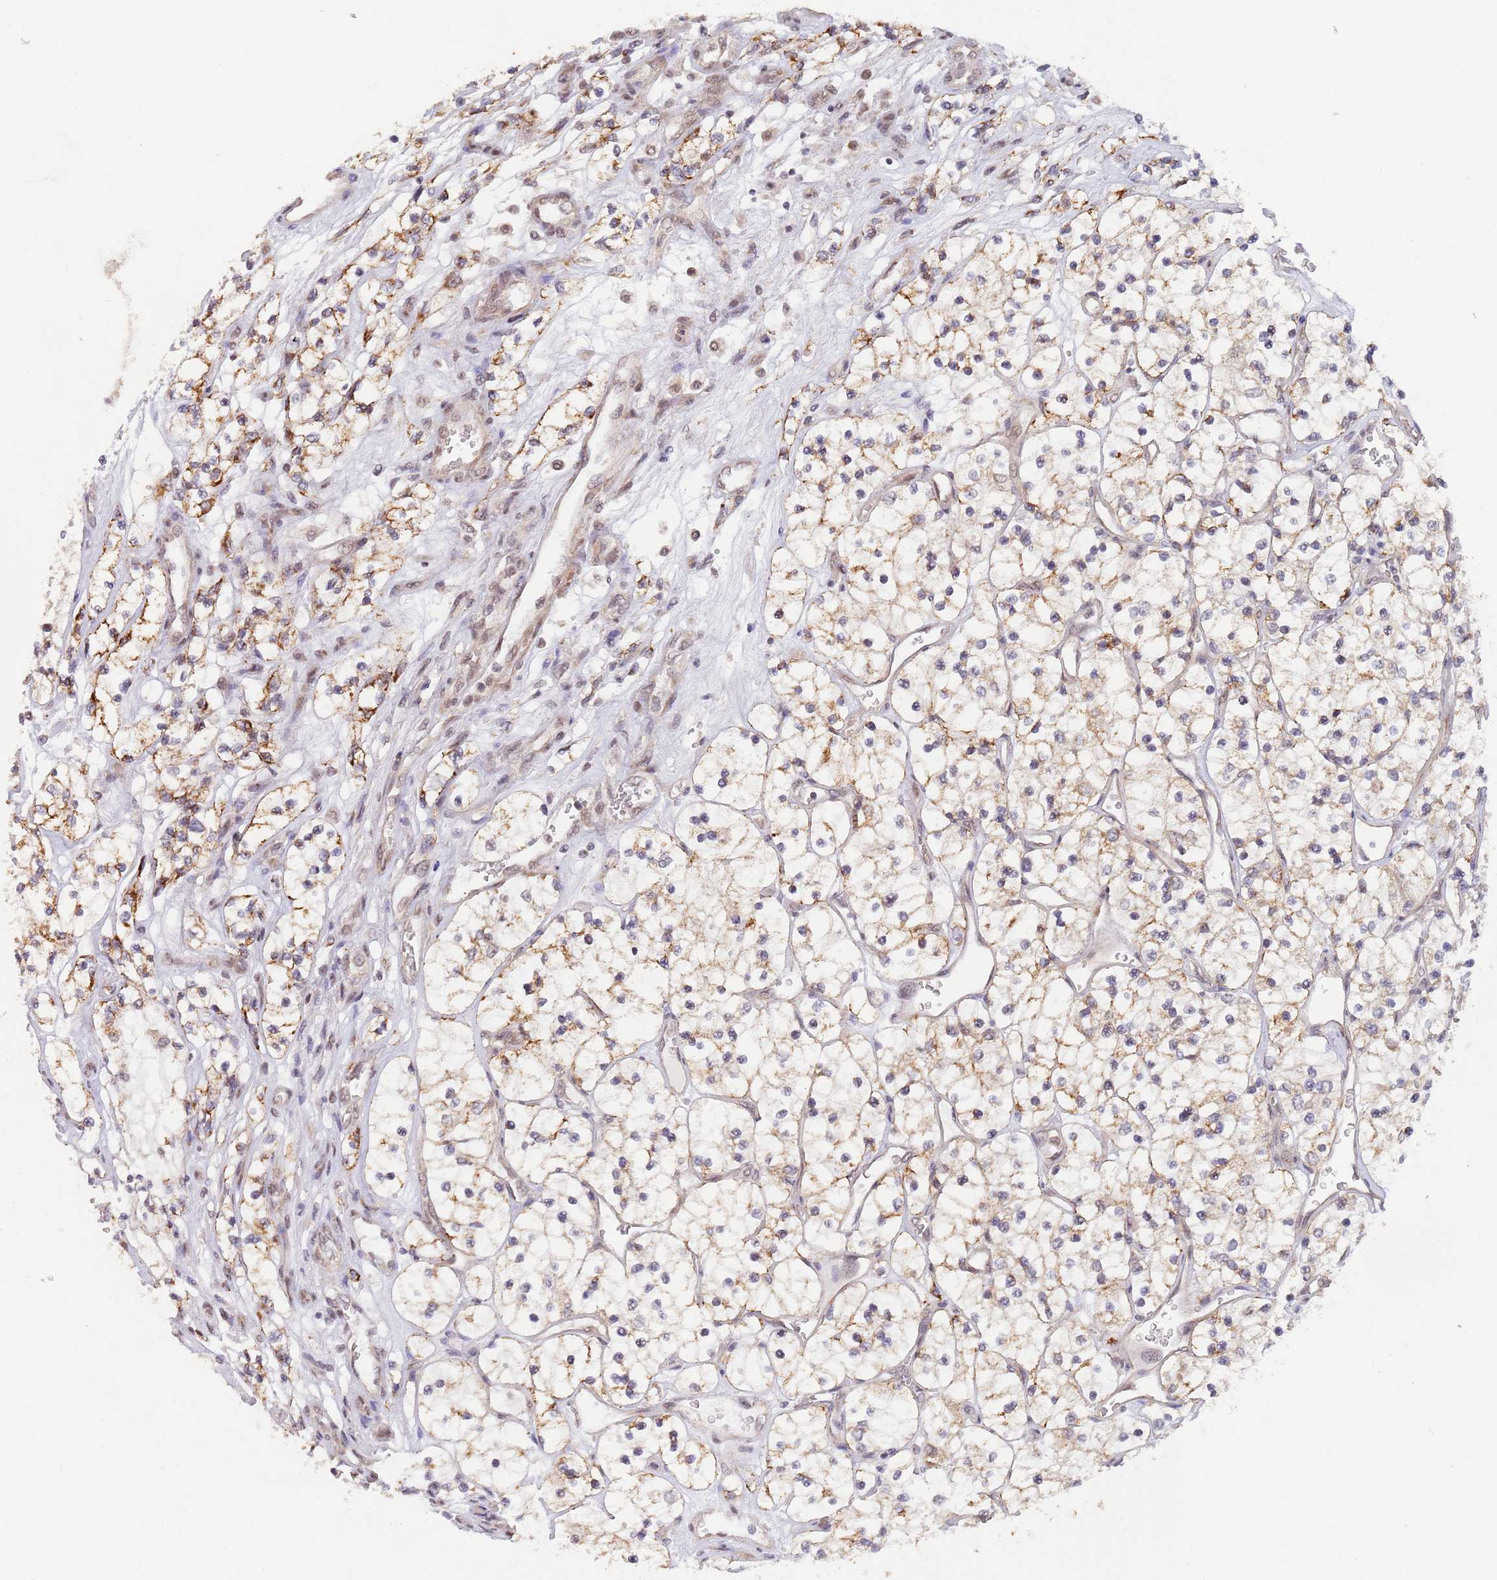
{"staining": {"intensity": "moderate", "quantity": "25%-75%", "location": "cytoplasmic/membranous"}, "tissue": "renal cancer", "cell_type": "Tumor cells", "image_type": "cancer", "snomed": [{"axis": "morphology", "description": "Adenocarcinoma, NOS"}, {"axis": "topography", "description": "Kidney"}], "caption": "This image displays renal cancer (adenocarcinoma) stained with immunohistochemistry to label a protein in brown. The cytoplasmic/membranous of tumor cells show moderate positivity for the protein. Nuclei are counter-stained blue.", "gene": "UQCC3", "patient": {"sex": "female", "age": 69}}